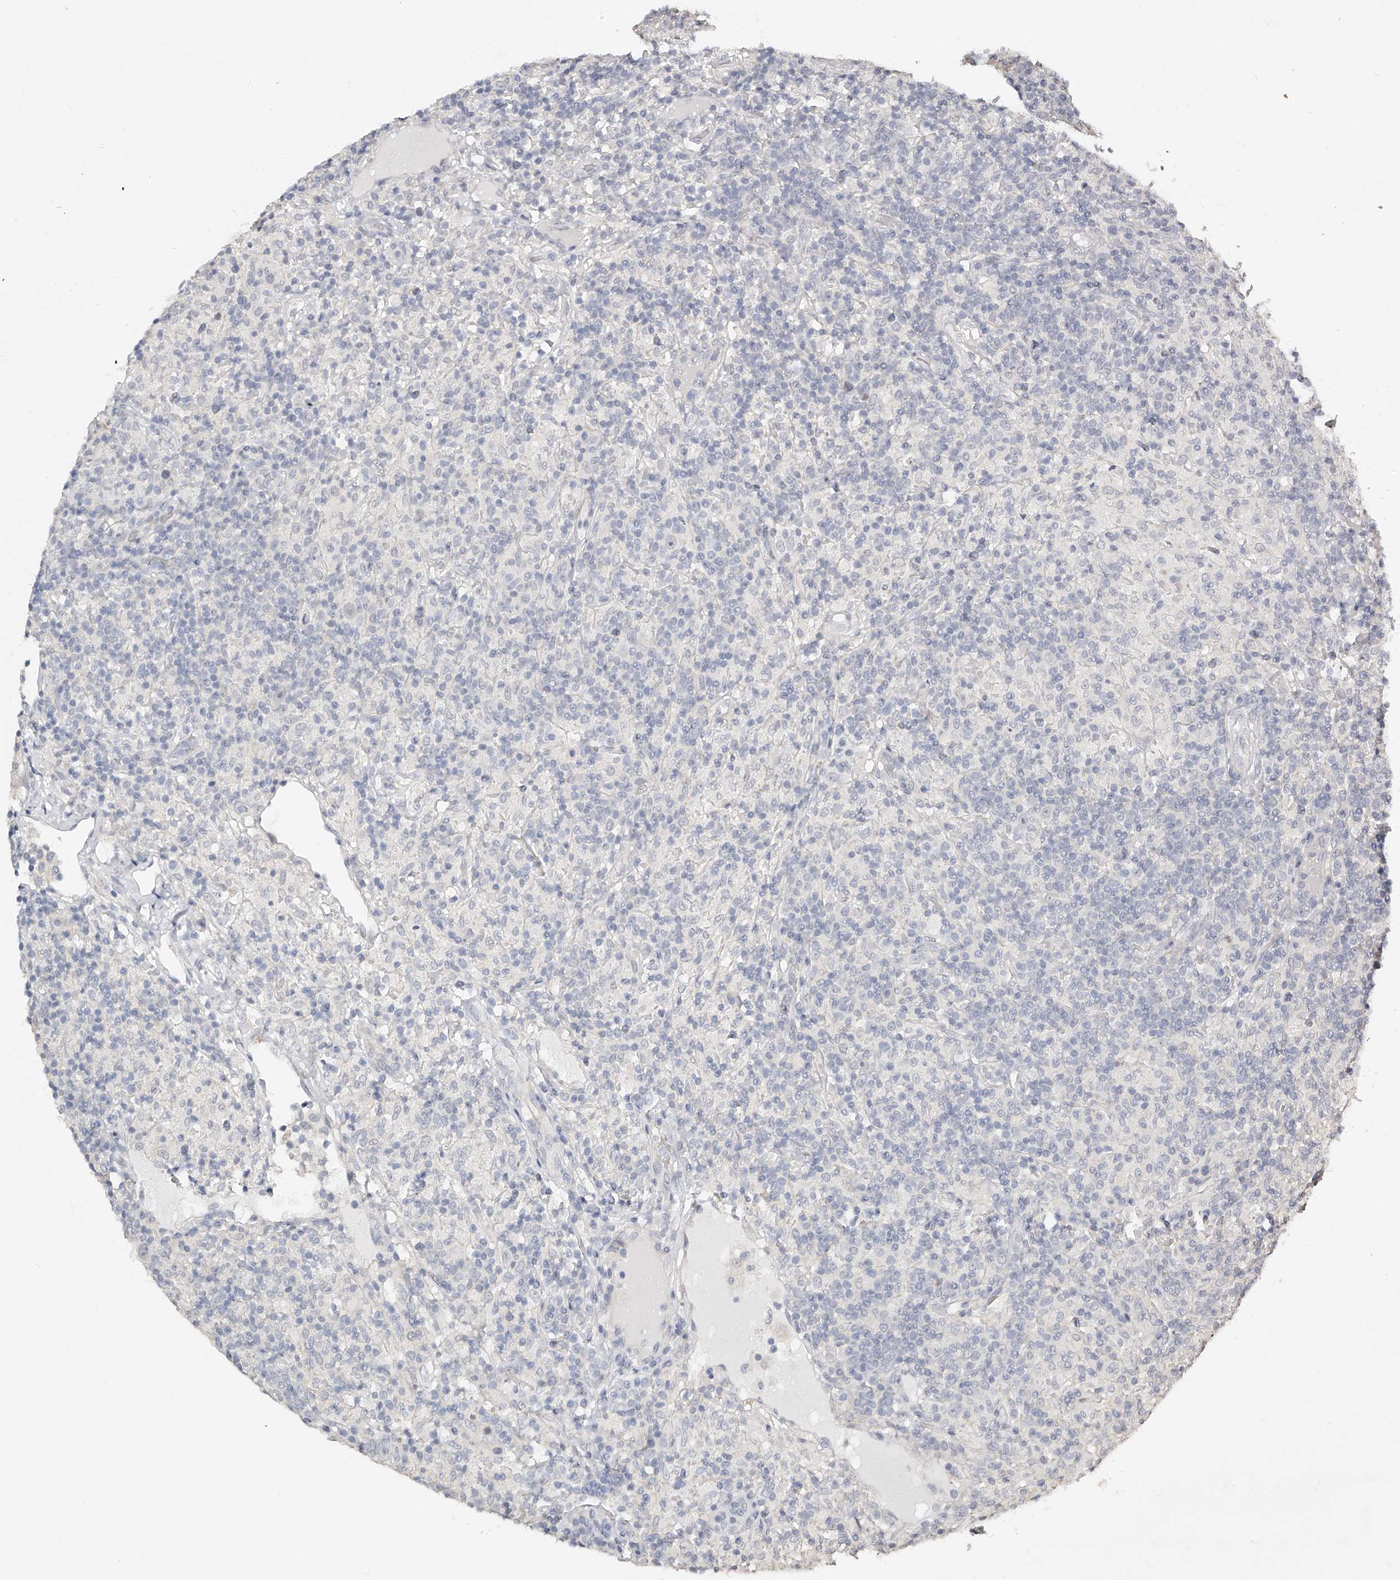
{"staining": {"intensity": "negative", "quantity": "none", "location": "none"}, "tissue": "lymphoma", "cell_type": "Tumor cells", "image_type": "cancer", "snomed": [{"axis": "morphology", "description": "Hodgkin's disease, NOS"}, {"axis": "topography", "description": "Lymph node"}], "caption": "Histopathology image shows no significant protein positivity in tumor cells of lymphoma. (DAB immunohistochemistry (IHC) with hematoxylin counter stain).", "gene": "ZNF789", "patient": {"sex": "male", "age": 70}}